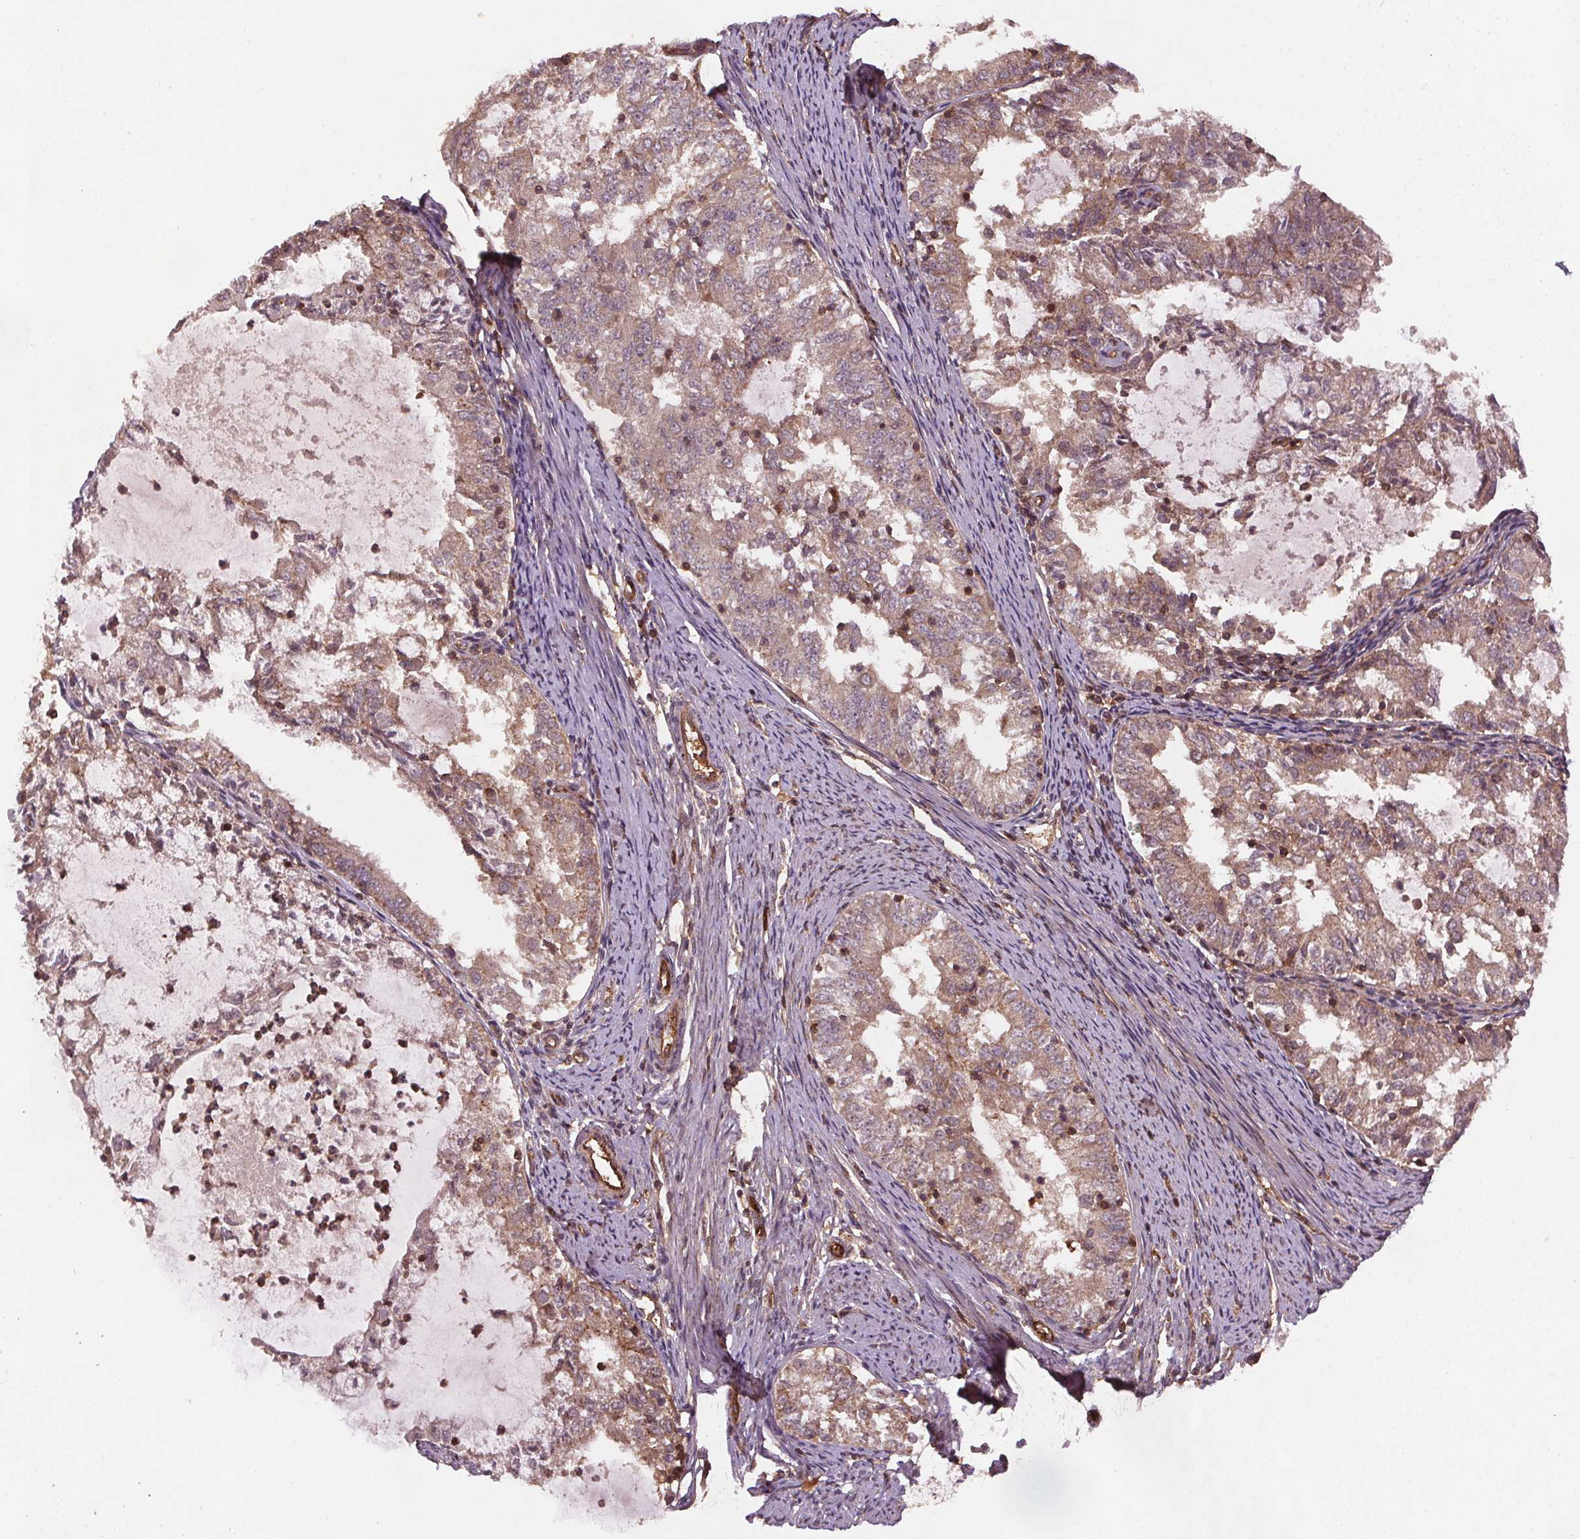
{"staining": {"intensity": "weak", "quantity": ">75%", "location": "cytoplasmic/membranous,nuclear"}, "tissue": "endometrial cancer", "cell_type": "Tumor cells", "image_type": "cancer", "snomed": [{"axis": "morphology", "description": "Adenocarcinoma, NOS"}, {"axis": "topography", "description": "Endometrium"}], "caption": "Immunohistochemical staining of human endometrial cancer (adenocarcinoma) exhibits low levels of weak cytoplasmic/membranous and nuclear staining in about >75% of tumor cells.", "gene": "SEC14L2", "patient": {"sex": "female", "age": 57}}